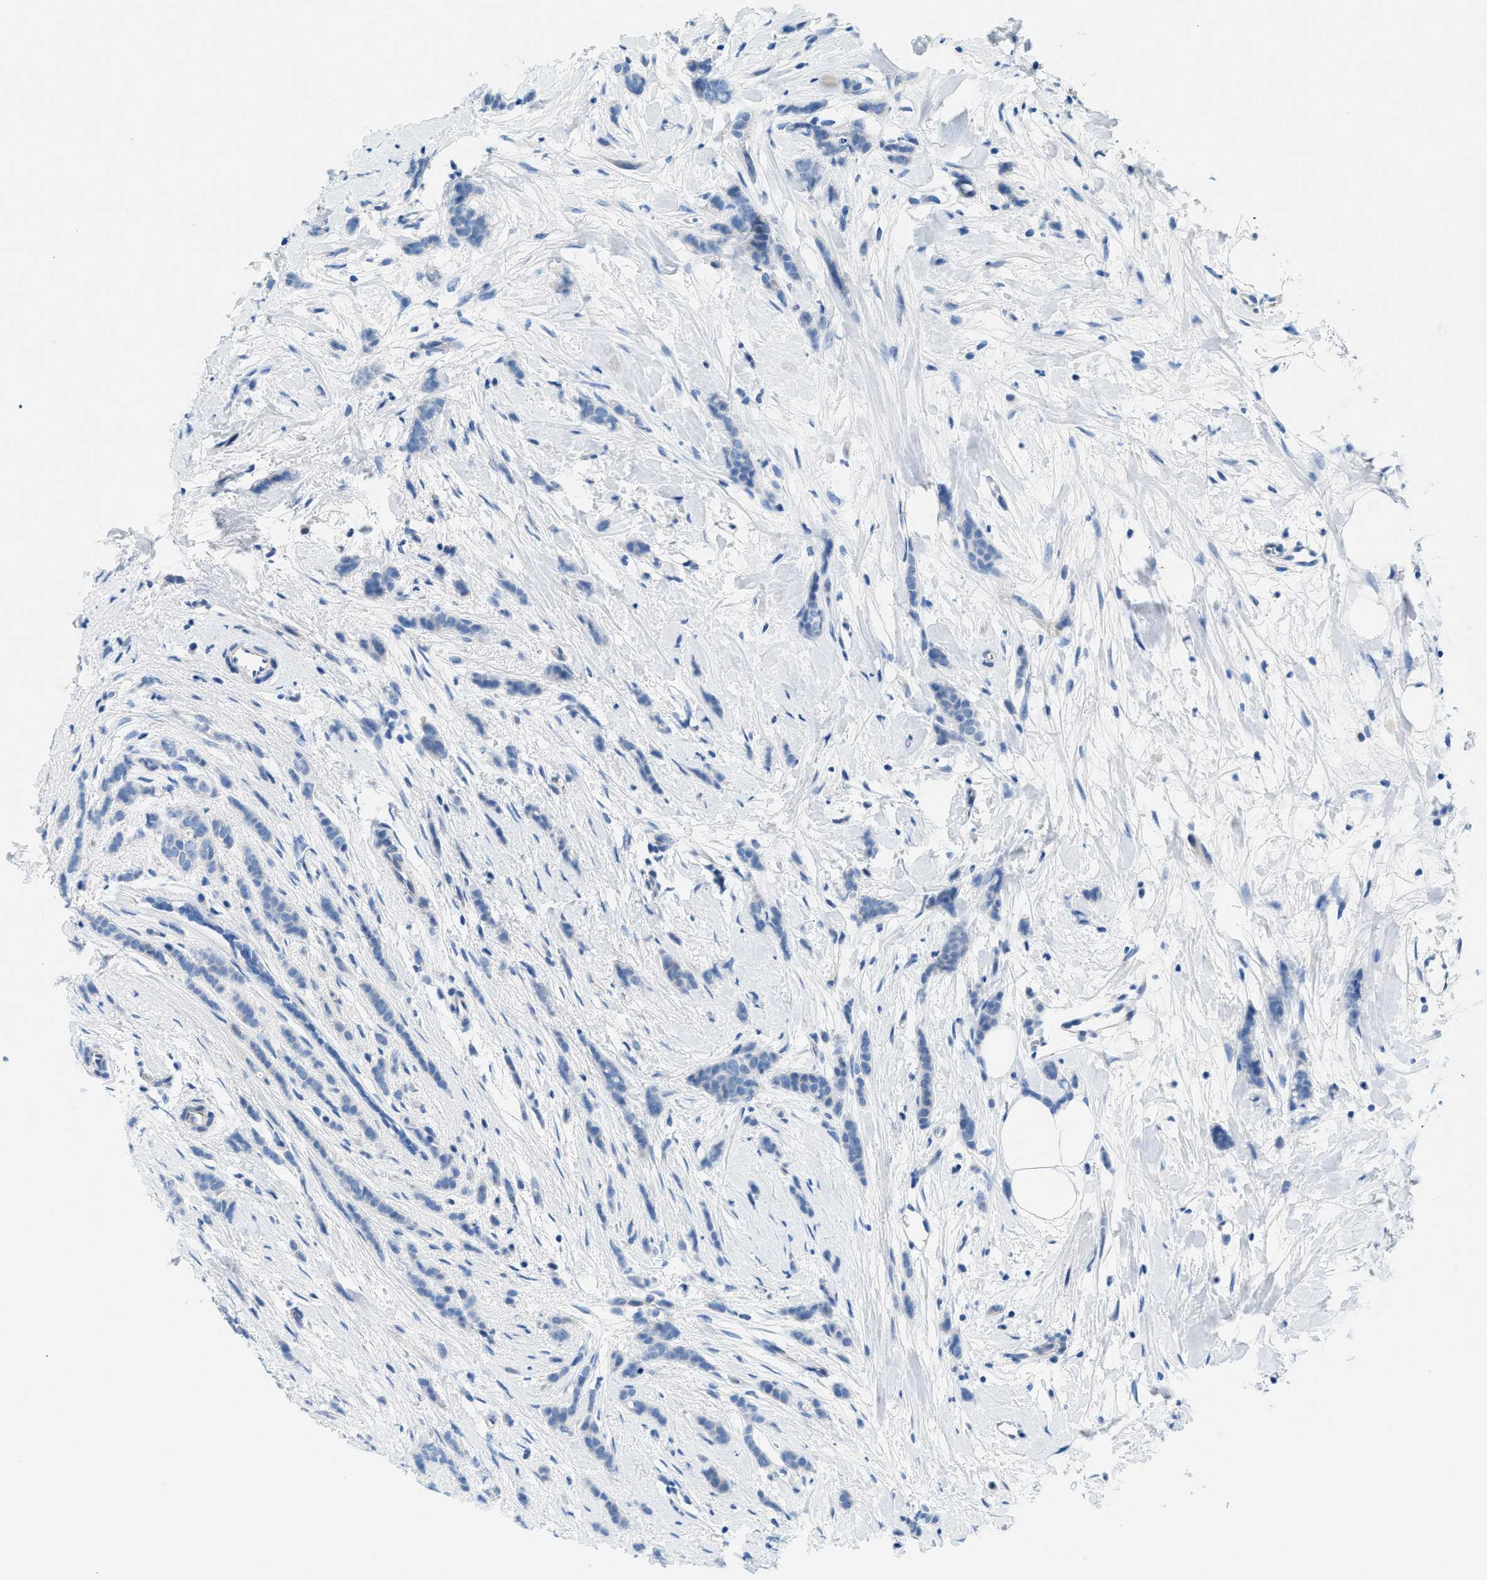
{"staining": {"intensity": "negative", "quantity": "none", "location": "none"}, "tissue": "breast cancer", "cell_type": "Tumor cells", "image_type": "cancer", "snomed": [{"axis": "morphology", "description": "Lobular carcinoma, in situ"}, {"axis": "morphology", "description": "Lobular carcinoma"}, {"axis": "topography", "description": "Breast"}], "caption": "Immunohistochemical staining of human lobular carcinoma in situ (breast) displays no significant staining in tumor cells.", "gene": "FDCSP", "patient": {"sex": "female", "age": 41}}